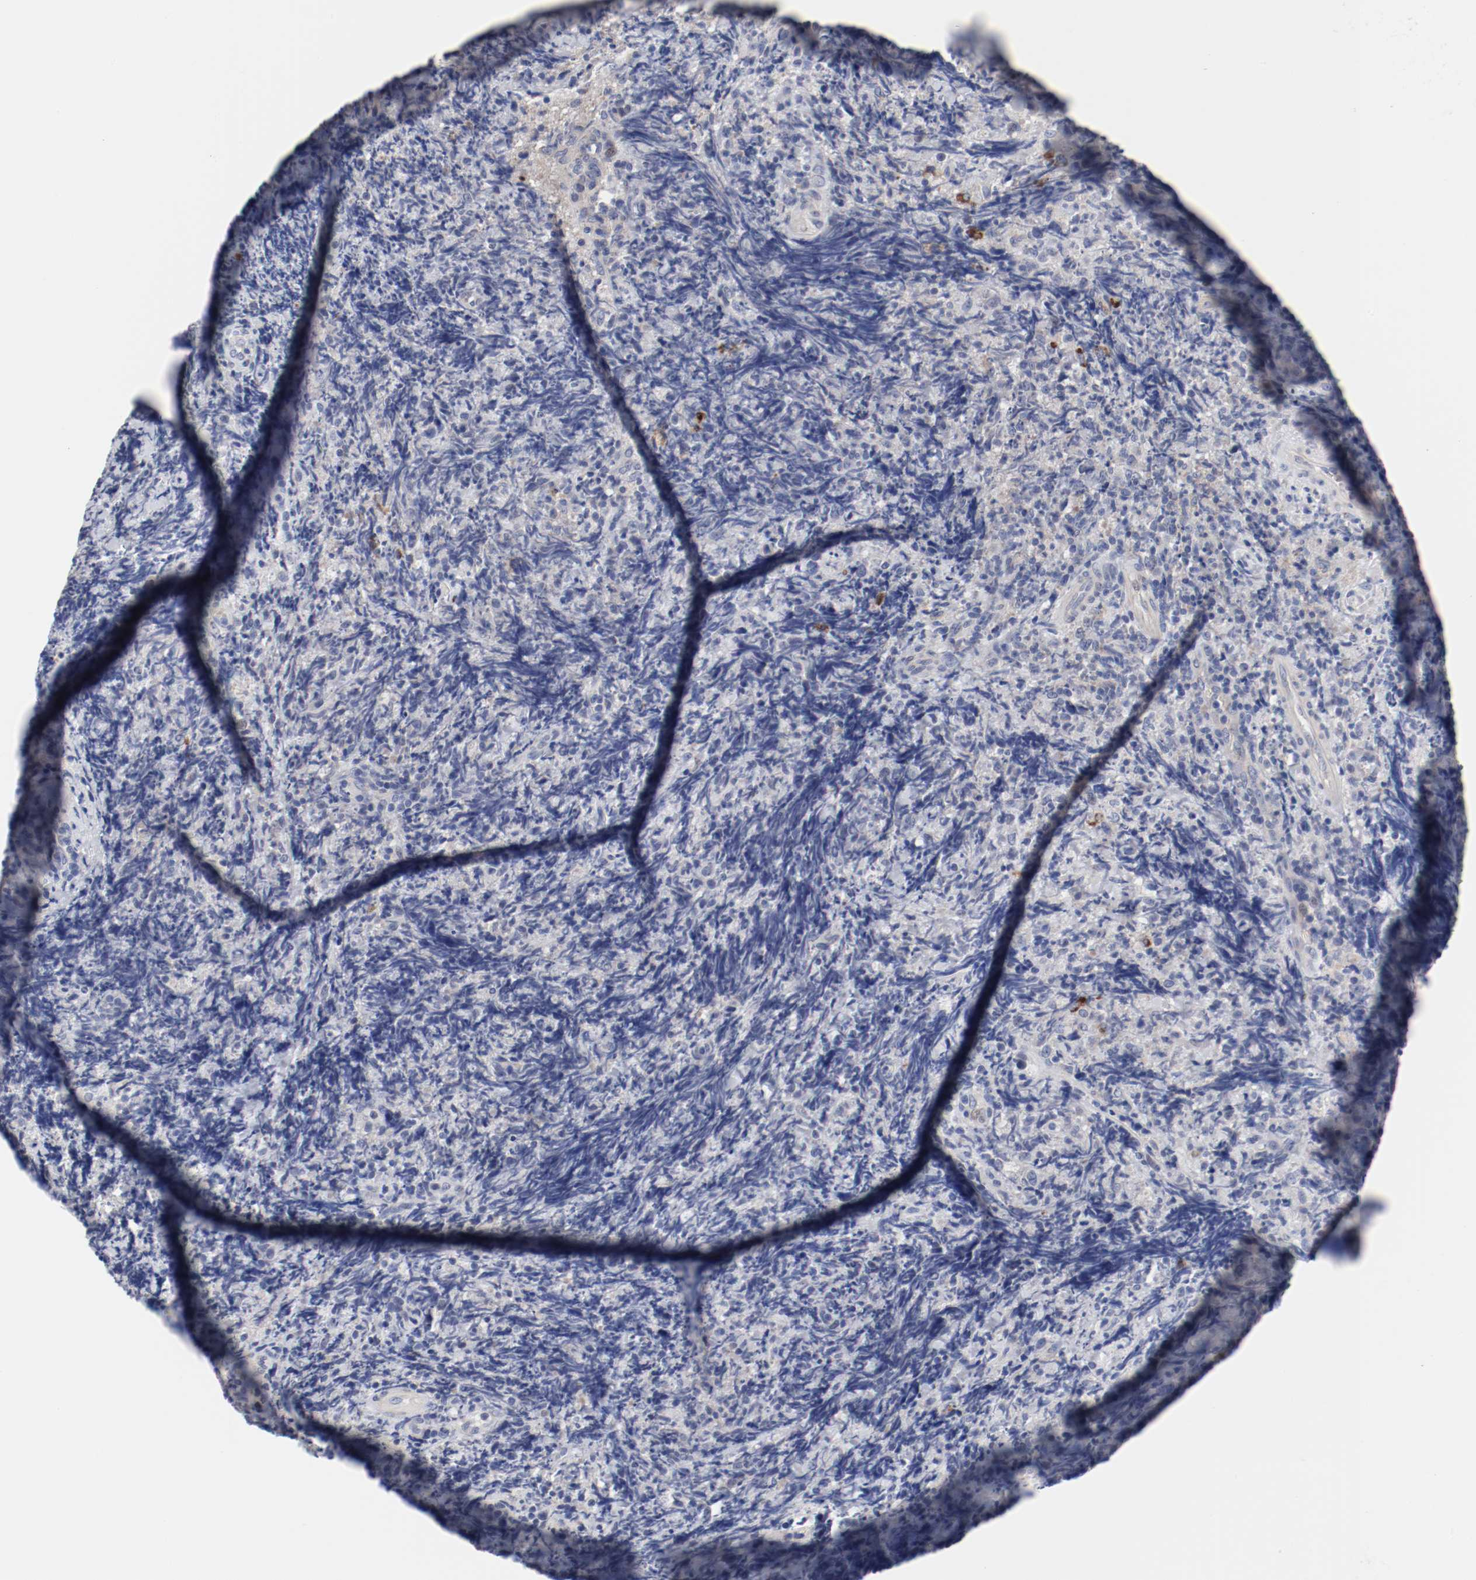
{"staining": {"intensity": "weak", "quantity": "25%-75%", "location": "cytoplasmic/membranous"}, "tissue": "lymphoma", "cell_type": "Tumor cells", "image_type": "cancer", "snomed": [{"axis": "morphology", "description": "Malignant lymphoma, non-Hodgkin's type, High grade"}, {"axis": "topography", "description": "Tonsil"}], "caption": "A brown stain highlights weak cytoplasmic/membranous positivity of a protein in malignant lymphoma, non-Hodgkin's type (high-grade) tumor cells.", "gene": "GPR143", "patient": {"sex": "female", "age": 36}}